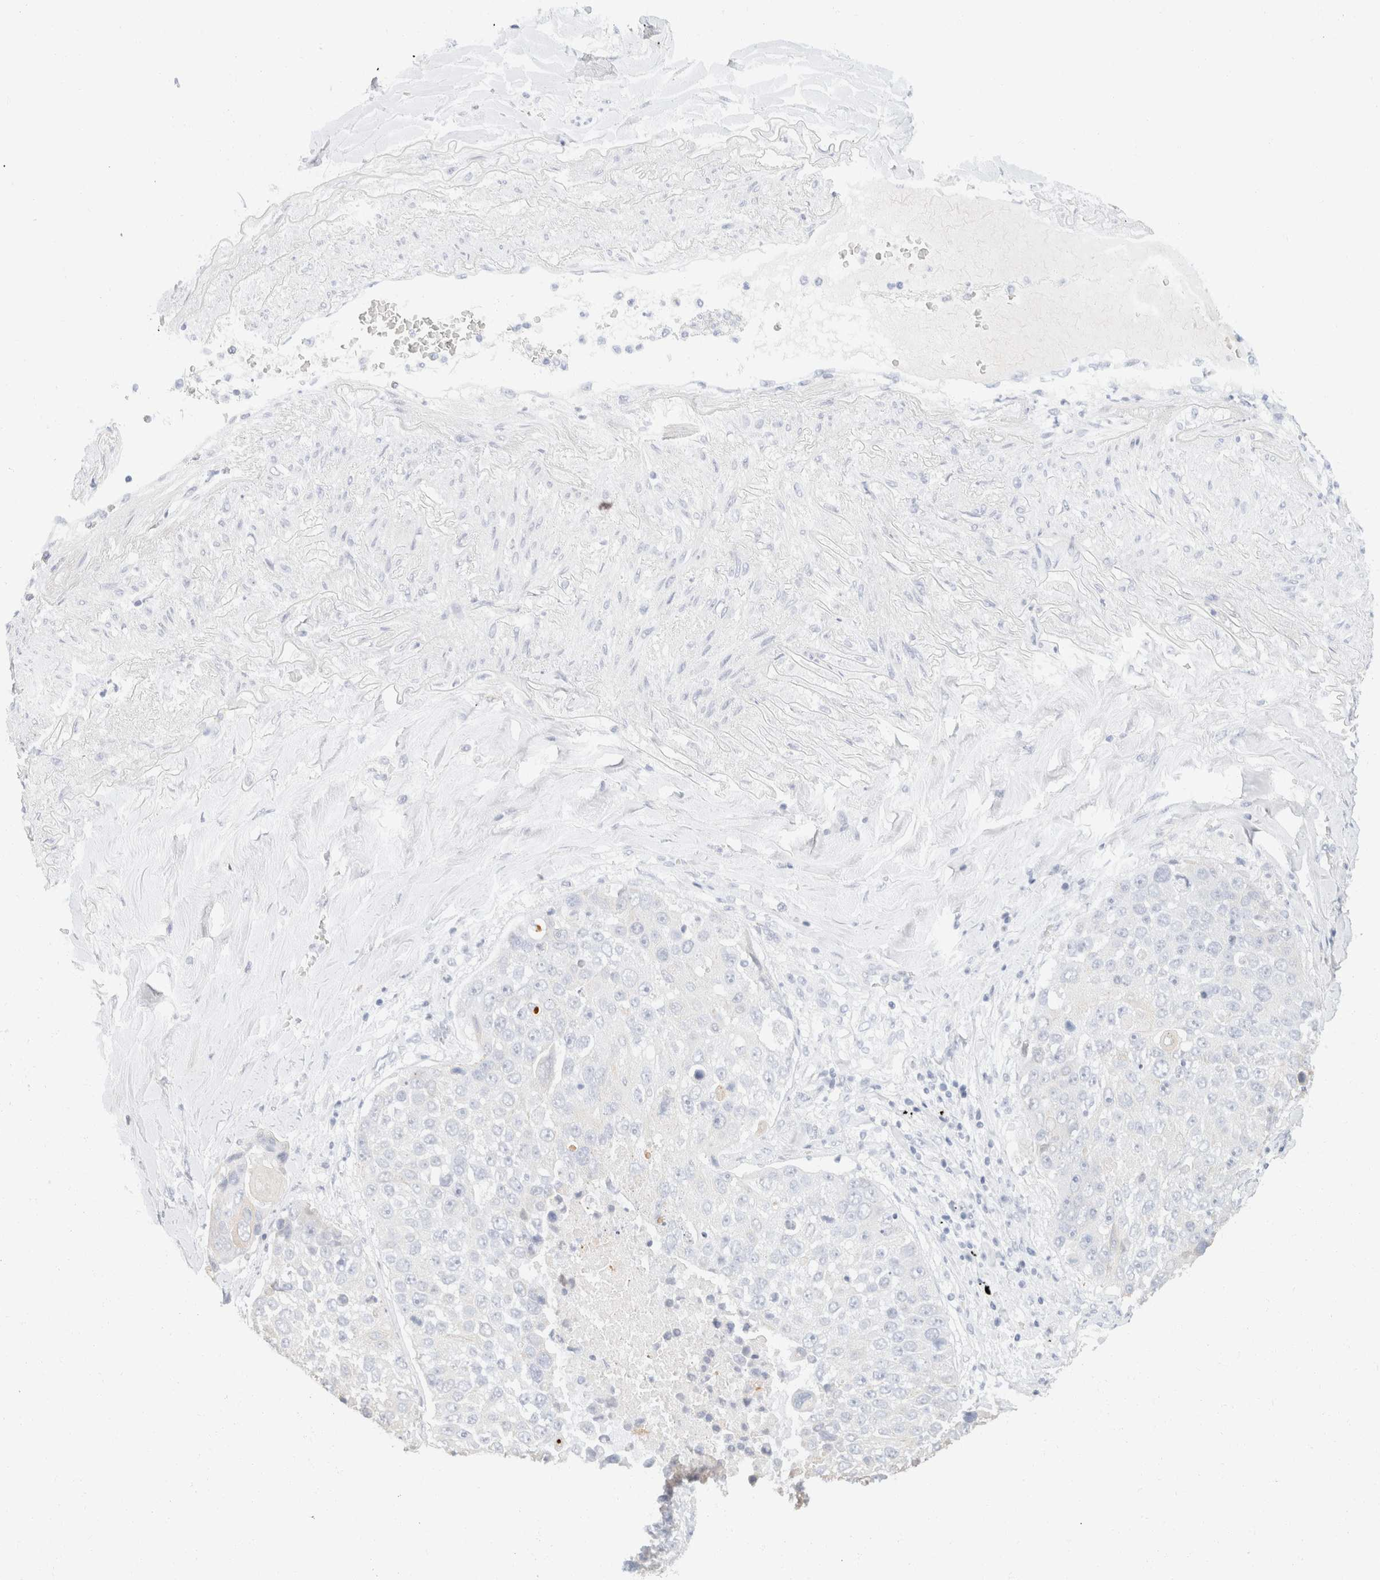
{"staining": {"intensity": "negative", "quantity": "none", "location": "none"}, "tissue": "lung cancer", "cell_type": "Tumor cells", "image_type": "cancer", "snomed": [{"axis": "morphology", "description": "Squamous cell carcinoma, NOS"}, {"axis": "topography", "description": "Lung"}], "caption": "IHC of human lung cancer exhibits no staining in tumor cells.", "gene": "KRT20", "patient": {"sex": "male", "age": 61}}